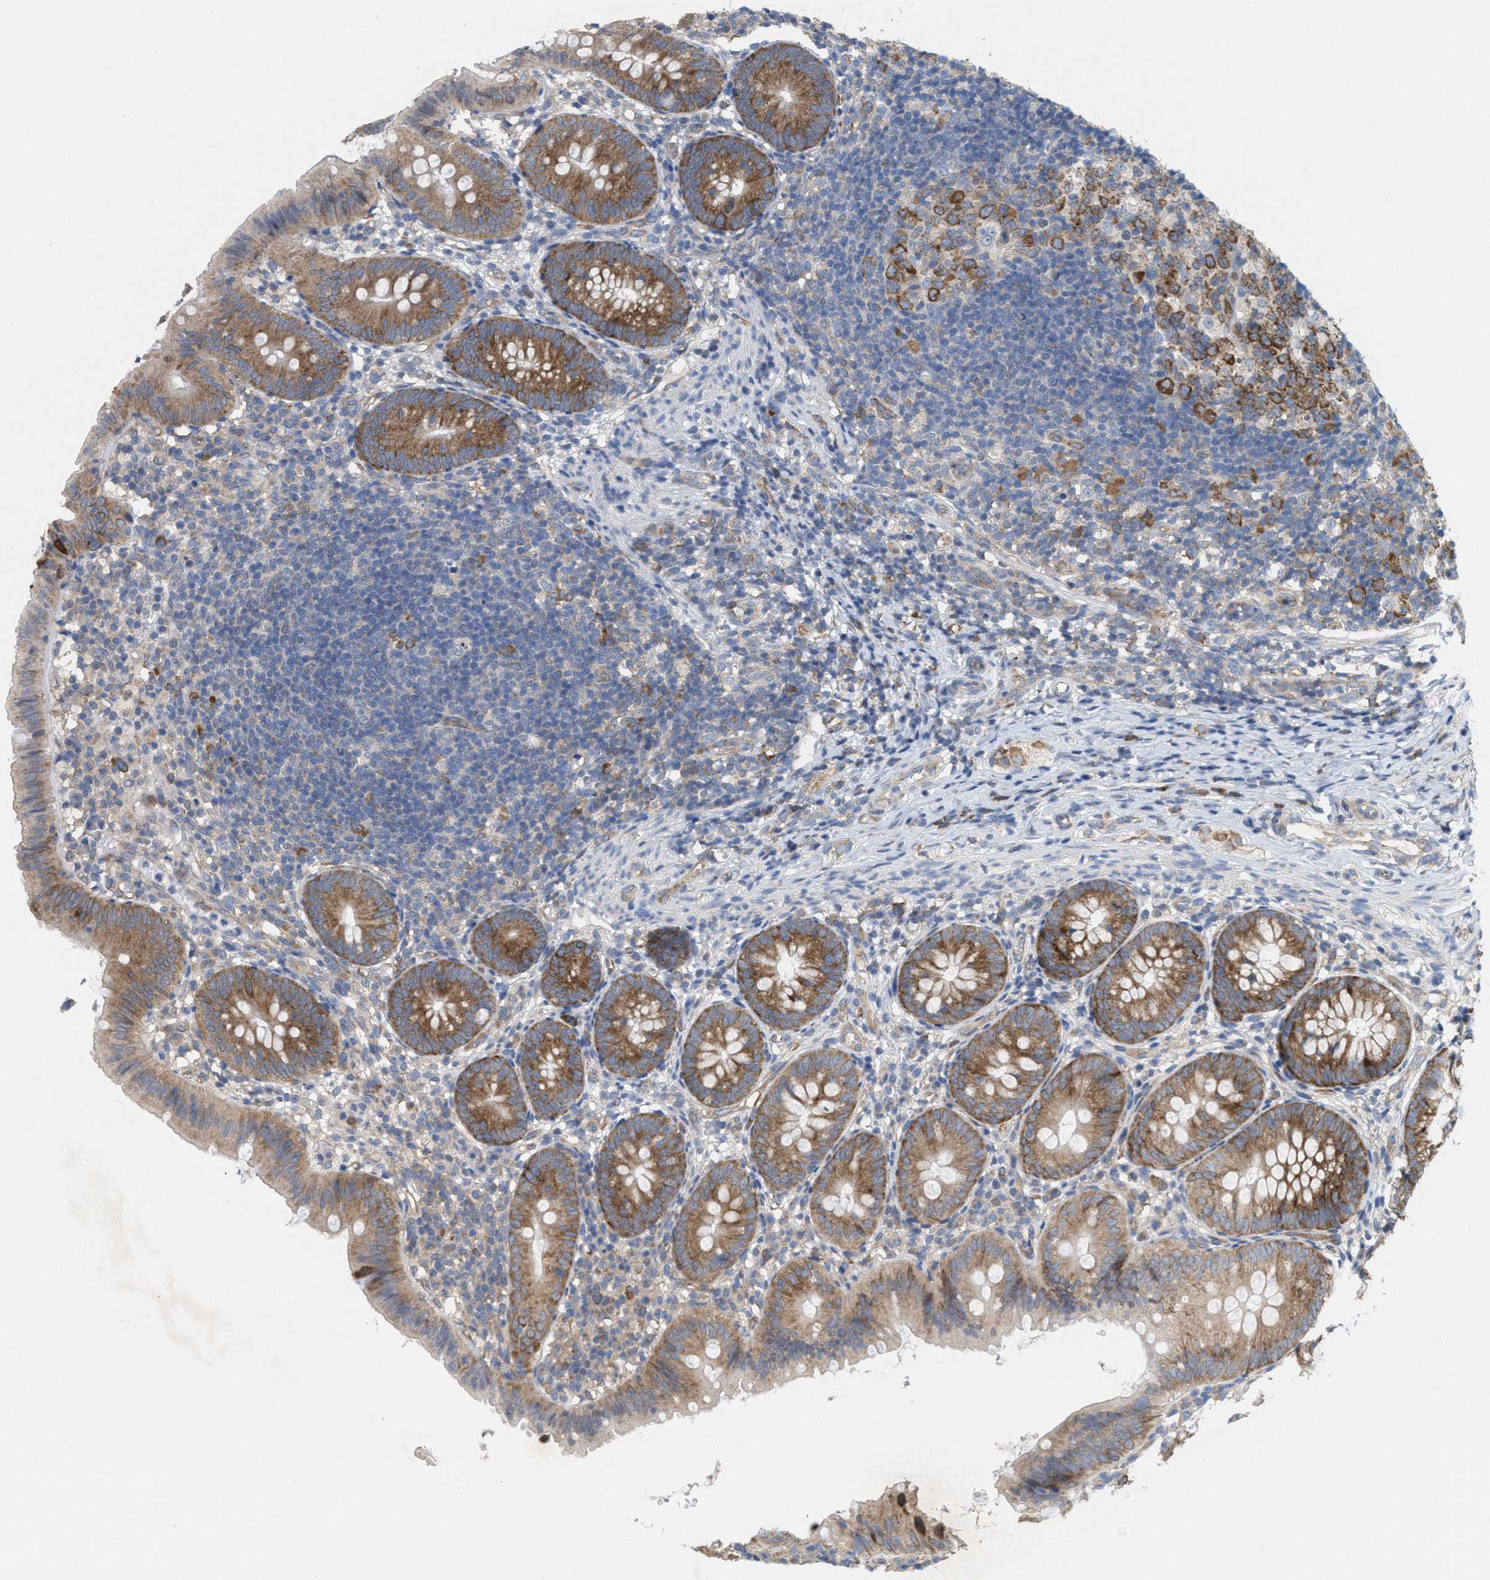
{"staining": {"intensity": "moderate", "quantity": ">75%", "location": "cytoplasmic/membranous"}, "tissue": "appendix", "cell_type": "Glandular cells", "image_type": "normal", "snomed": [{"axis": "morphology", "description": "Normal tissue, NOS"}, {"axis": "topography", "description": "Appendix"}], "caption": "Glandular cells reveal medium levels of moderate cytoplasmic/membranous positivity in approximately >75% of cells in normal human appendix. (DAB (3,3'-diaminobenzidine) = brown stain, brightfield microscopy at high magnification).", "gene": "UBAP2", "patient": {"sex": "male", "age": 1}}